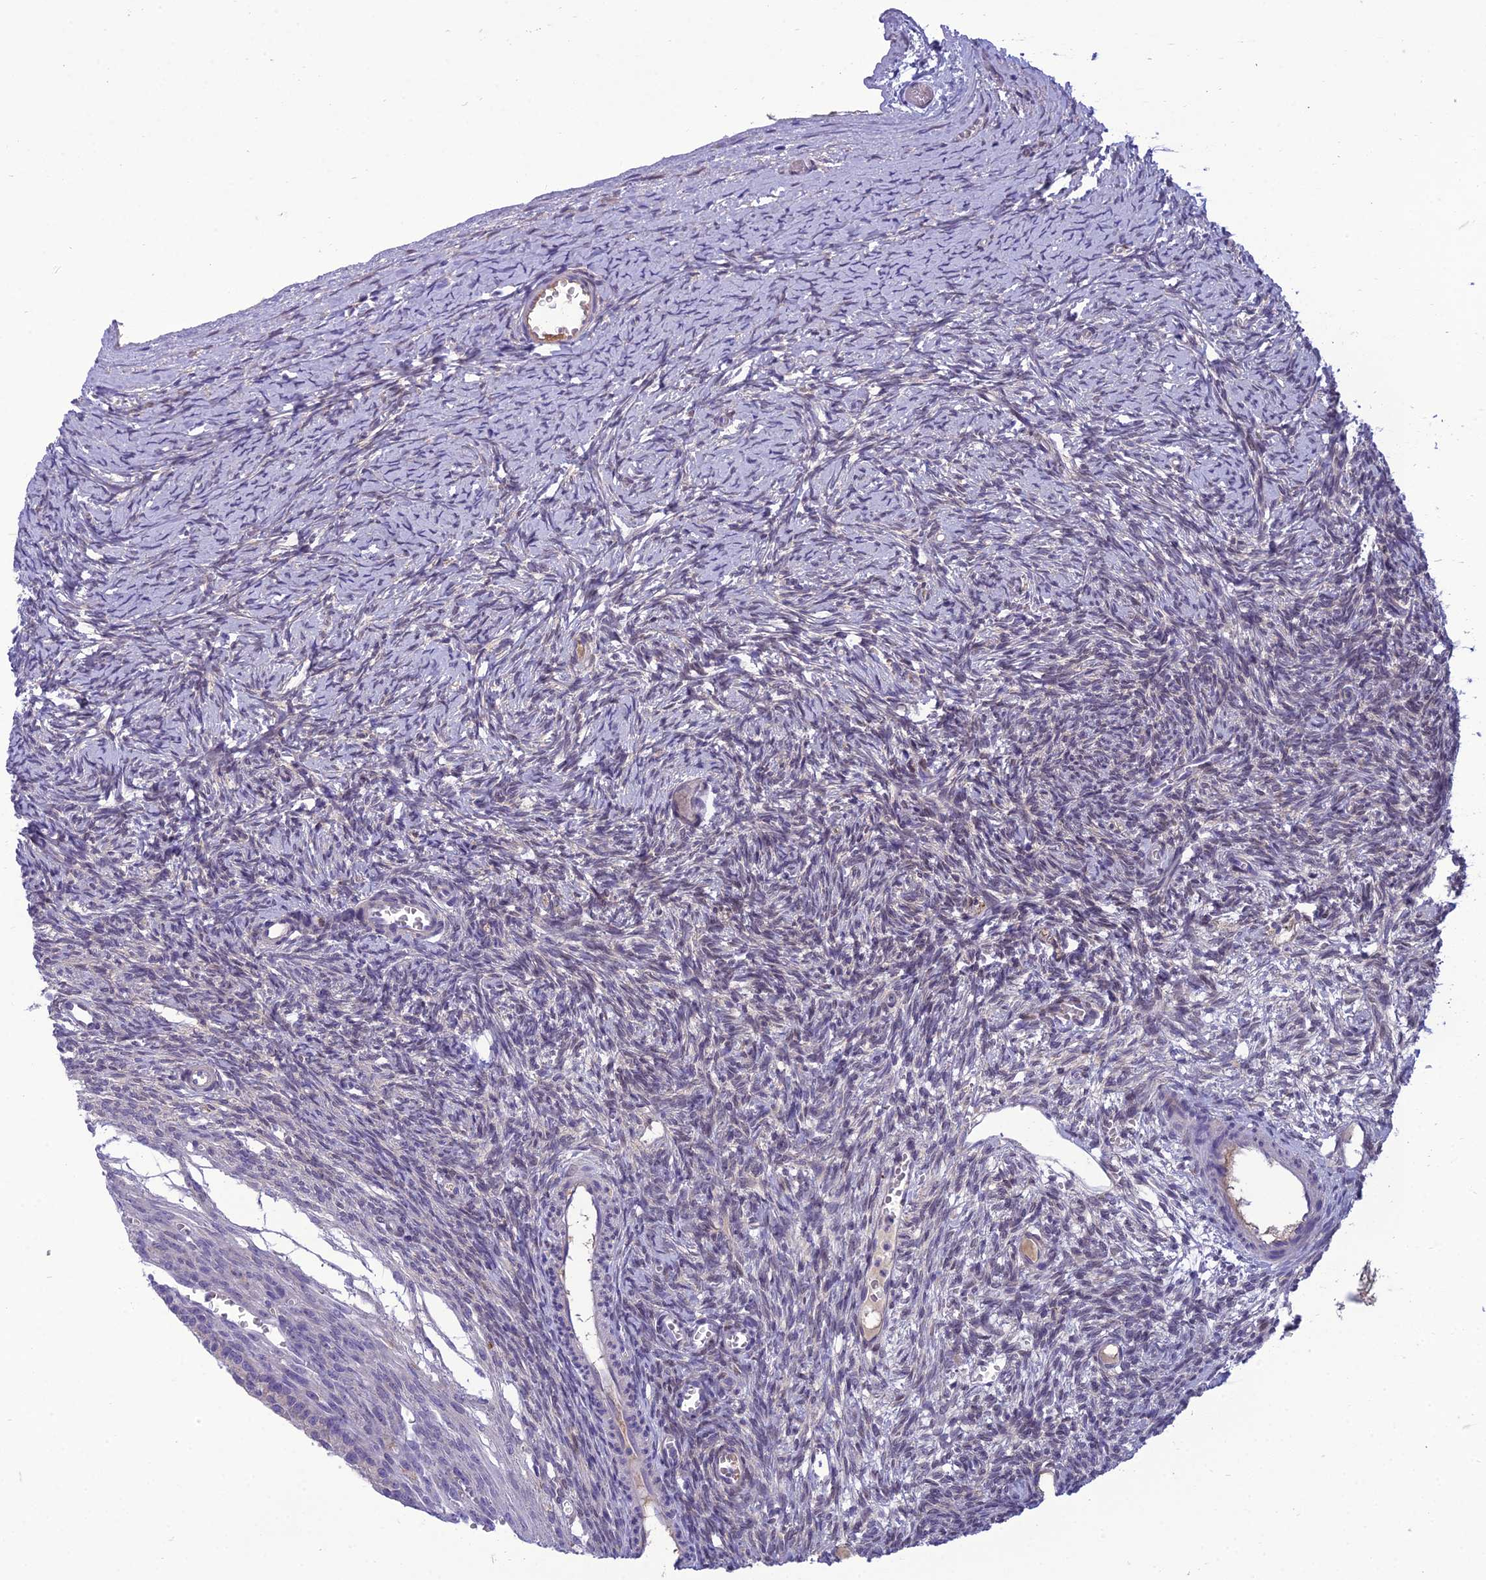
{"staining": {"intensity": "negative", "quantity": "none", "location": "none"}, "tissue": "ovary", "cell_type": "Follicle cells", "image_type": "normal", "snomed": [{"axis": "morphology", "description": "Normal tissue, NOS"}, {"axis": "topography", "description": "Ovary"}], "caption": "DAB immunohistochemical staining of benign human ovary shows no significant expression in follicle cells. Brightfield microscopy of immunohistochemistry stained with DAB (brown) and hematoxylin (blue), captured at high magnification.", "gene": "ANKS4B", "patient": {"sex": "female", "age": 39}}